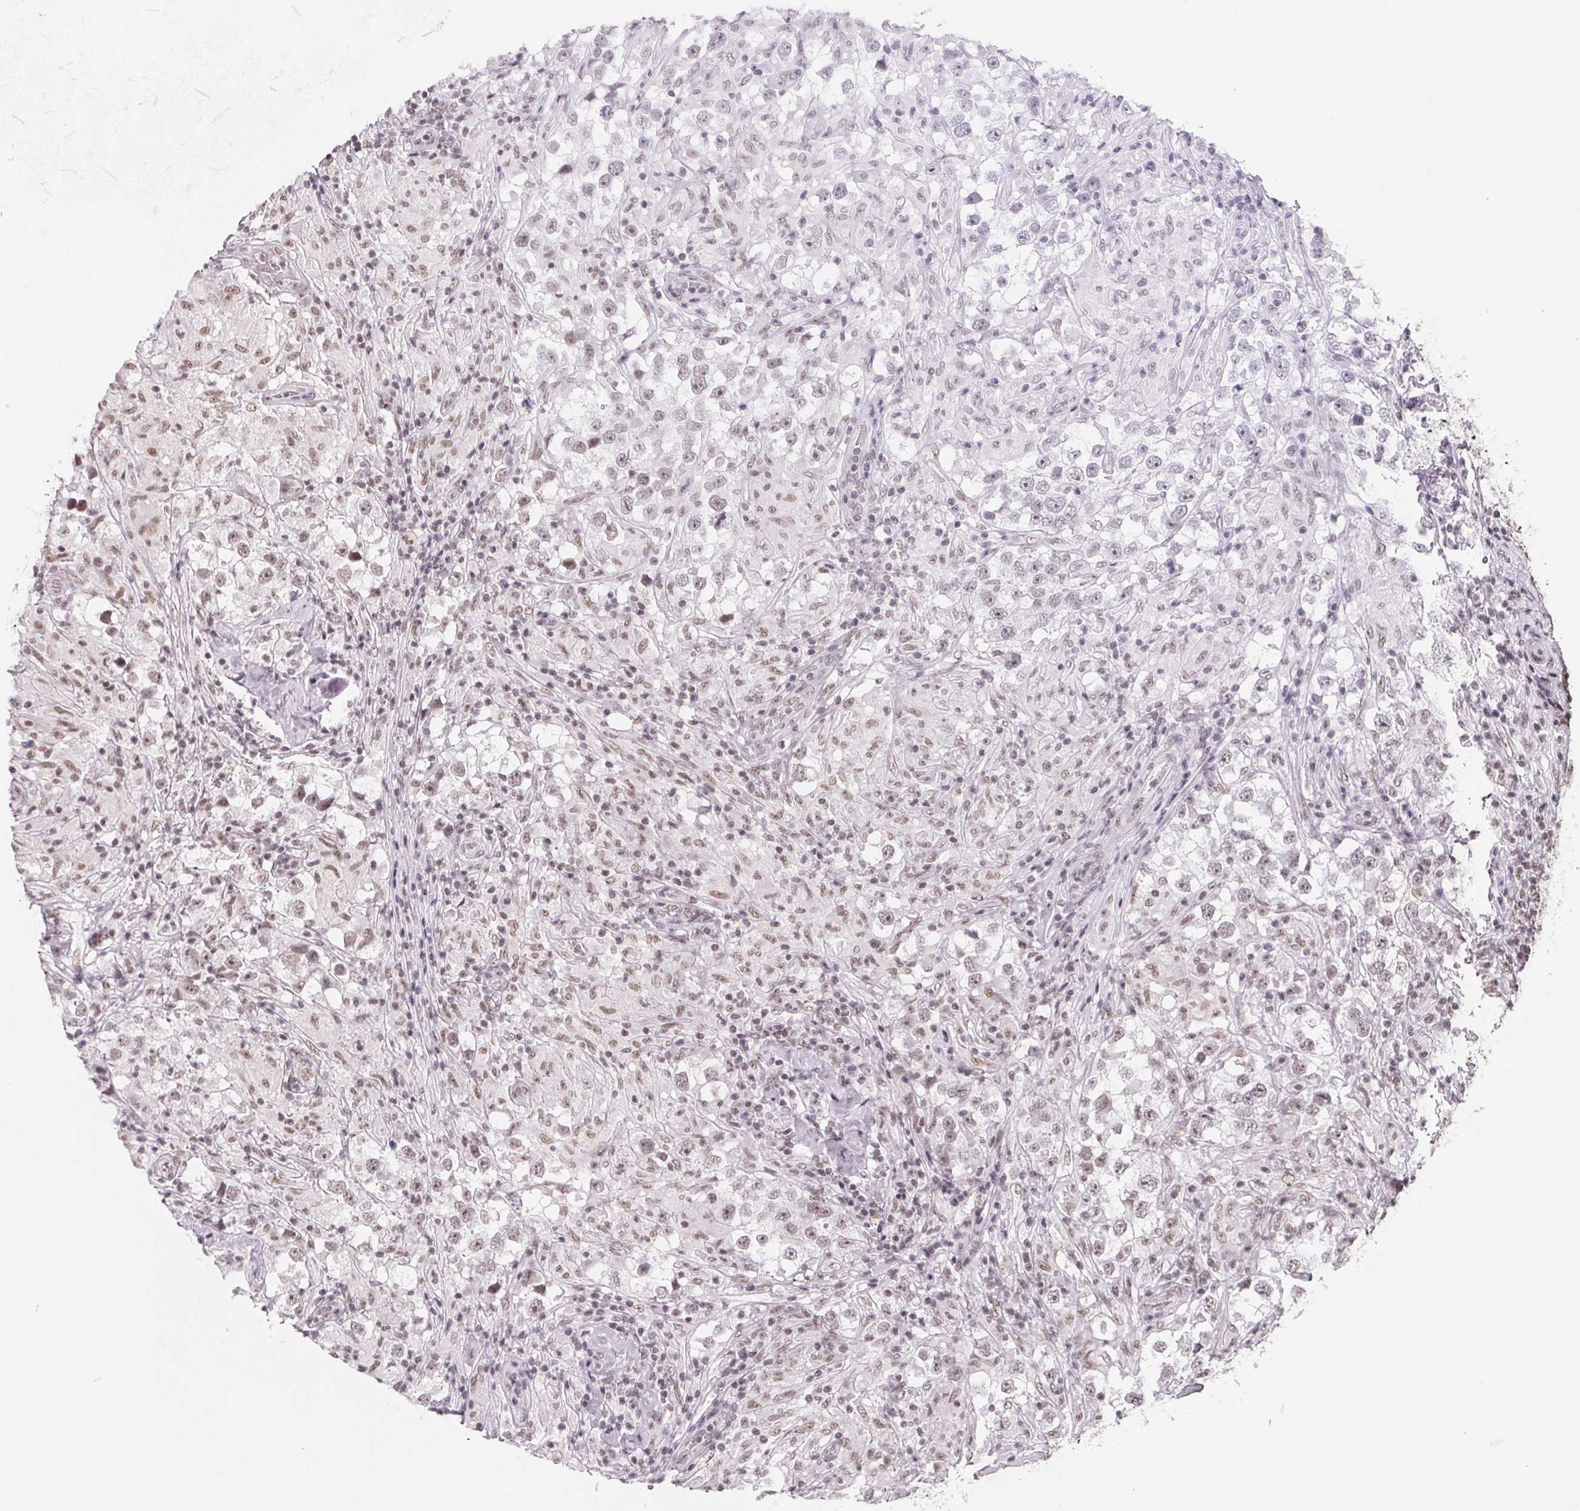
{"staining": {"intensity": "weak", "quantity": ">75%", "location": "nuclear"}, "tissue": "testis cancer", "cell_type": "Tumor cells", "image_type": "cancer", "snomed": [{"axis": "morphology", "description": "Seminoma, NOS"}, {"axis": "topography", "description": "Testis"}], "caption": "The histopathology image reveals immunohistochemical staining of seminoma (testis). There is weak nuclear staining is appreciated in approximately >75% of tumor cells.", "gene": "TCERG1", "patient": {"sex": "male", "age": 46}}